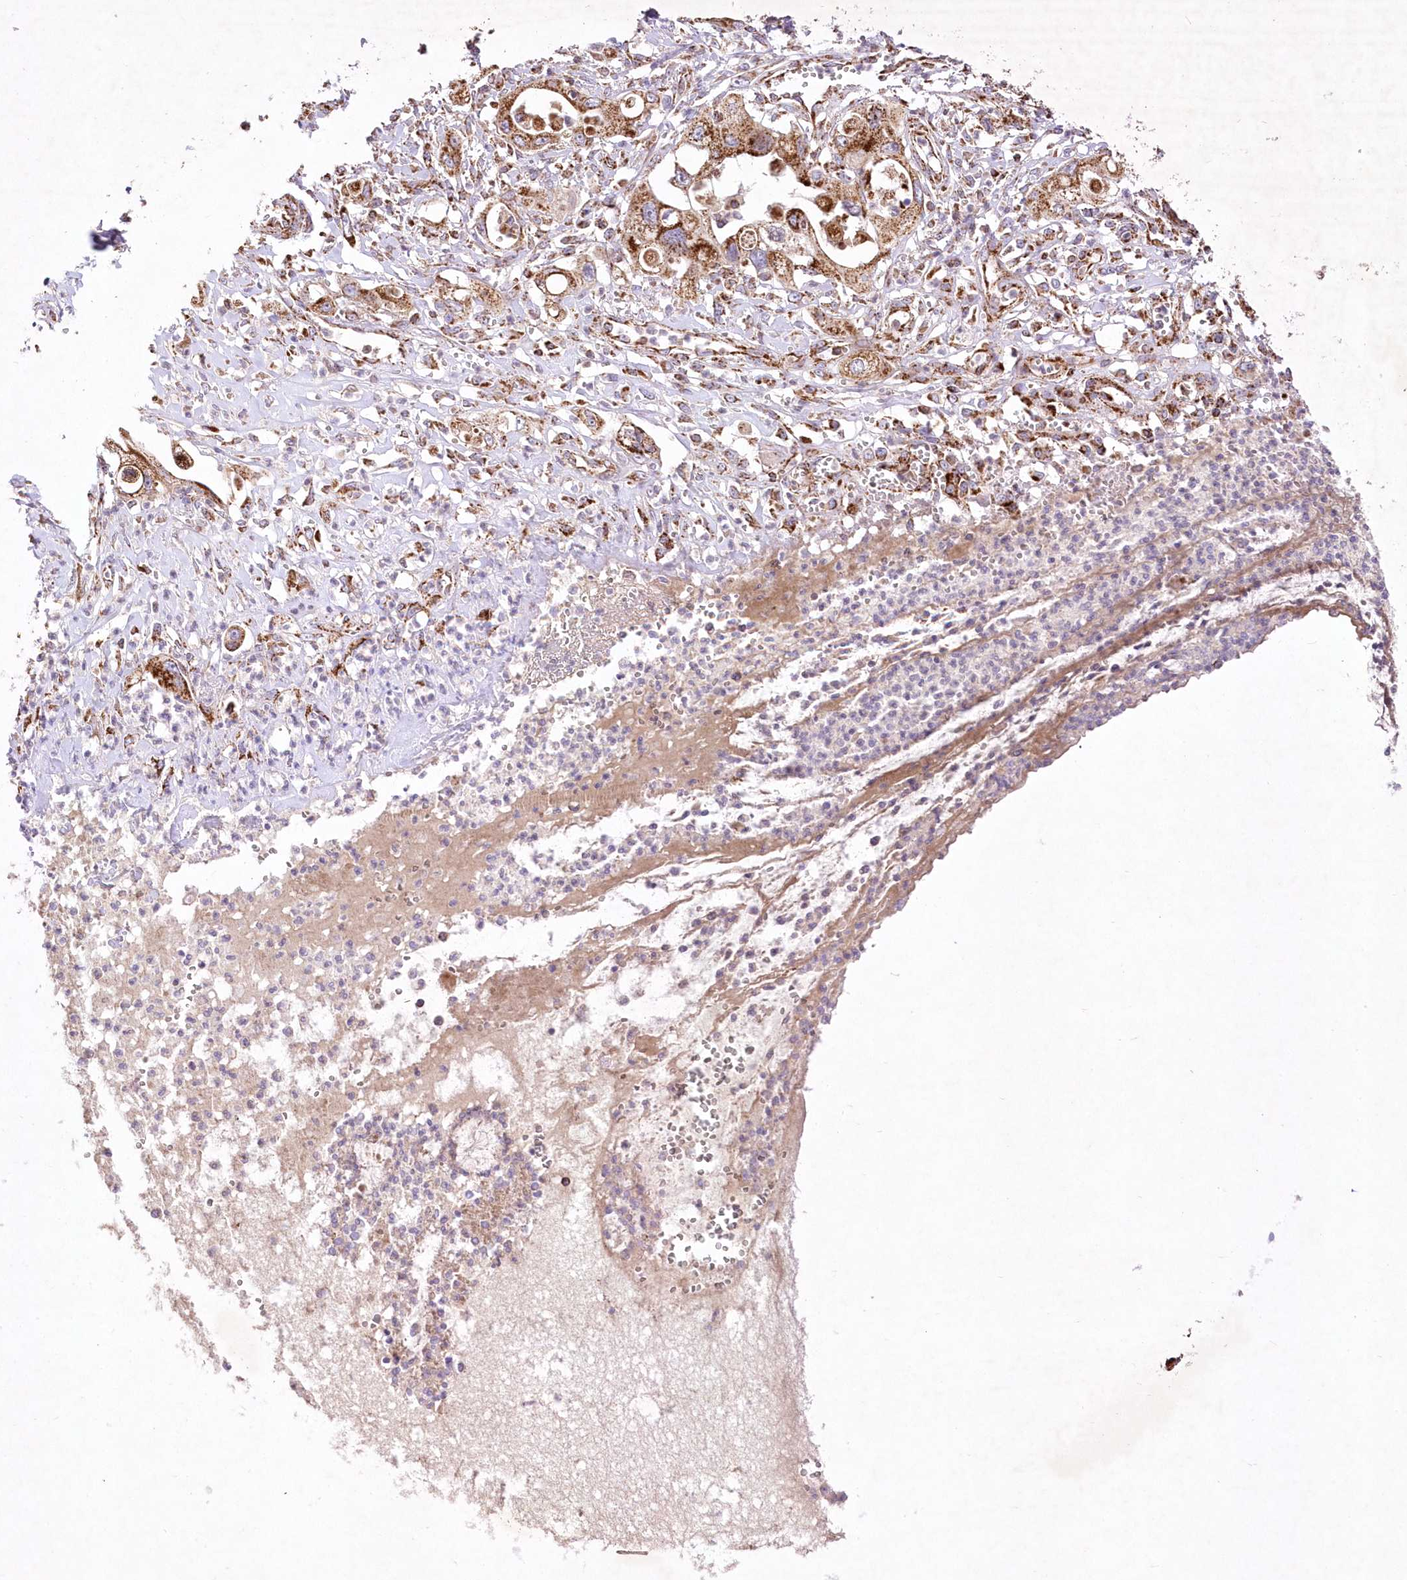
{"staining": {"intensity": "strong", "quantity": ">75%", "location": "cytoplasmic/membranous"}, "tissue": "pancreatic cancer", "cell_type": "Tumor cells", "image_type": "cancer", "snomed": [{"axis": "morphology", "description": "Adenocarcinoma, NOS"}, {"axis": "topography", "description": "Pancreas"}], "caption": "Brown immunohistochemical staining in adenocarcinoma (pancreatic) demonstrates strong cytoplasmic/membranous staining in about >75% of tumor cells.", "gene": "ASNSD1", "patient": {"sex": "male", "age": 68}}